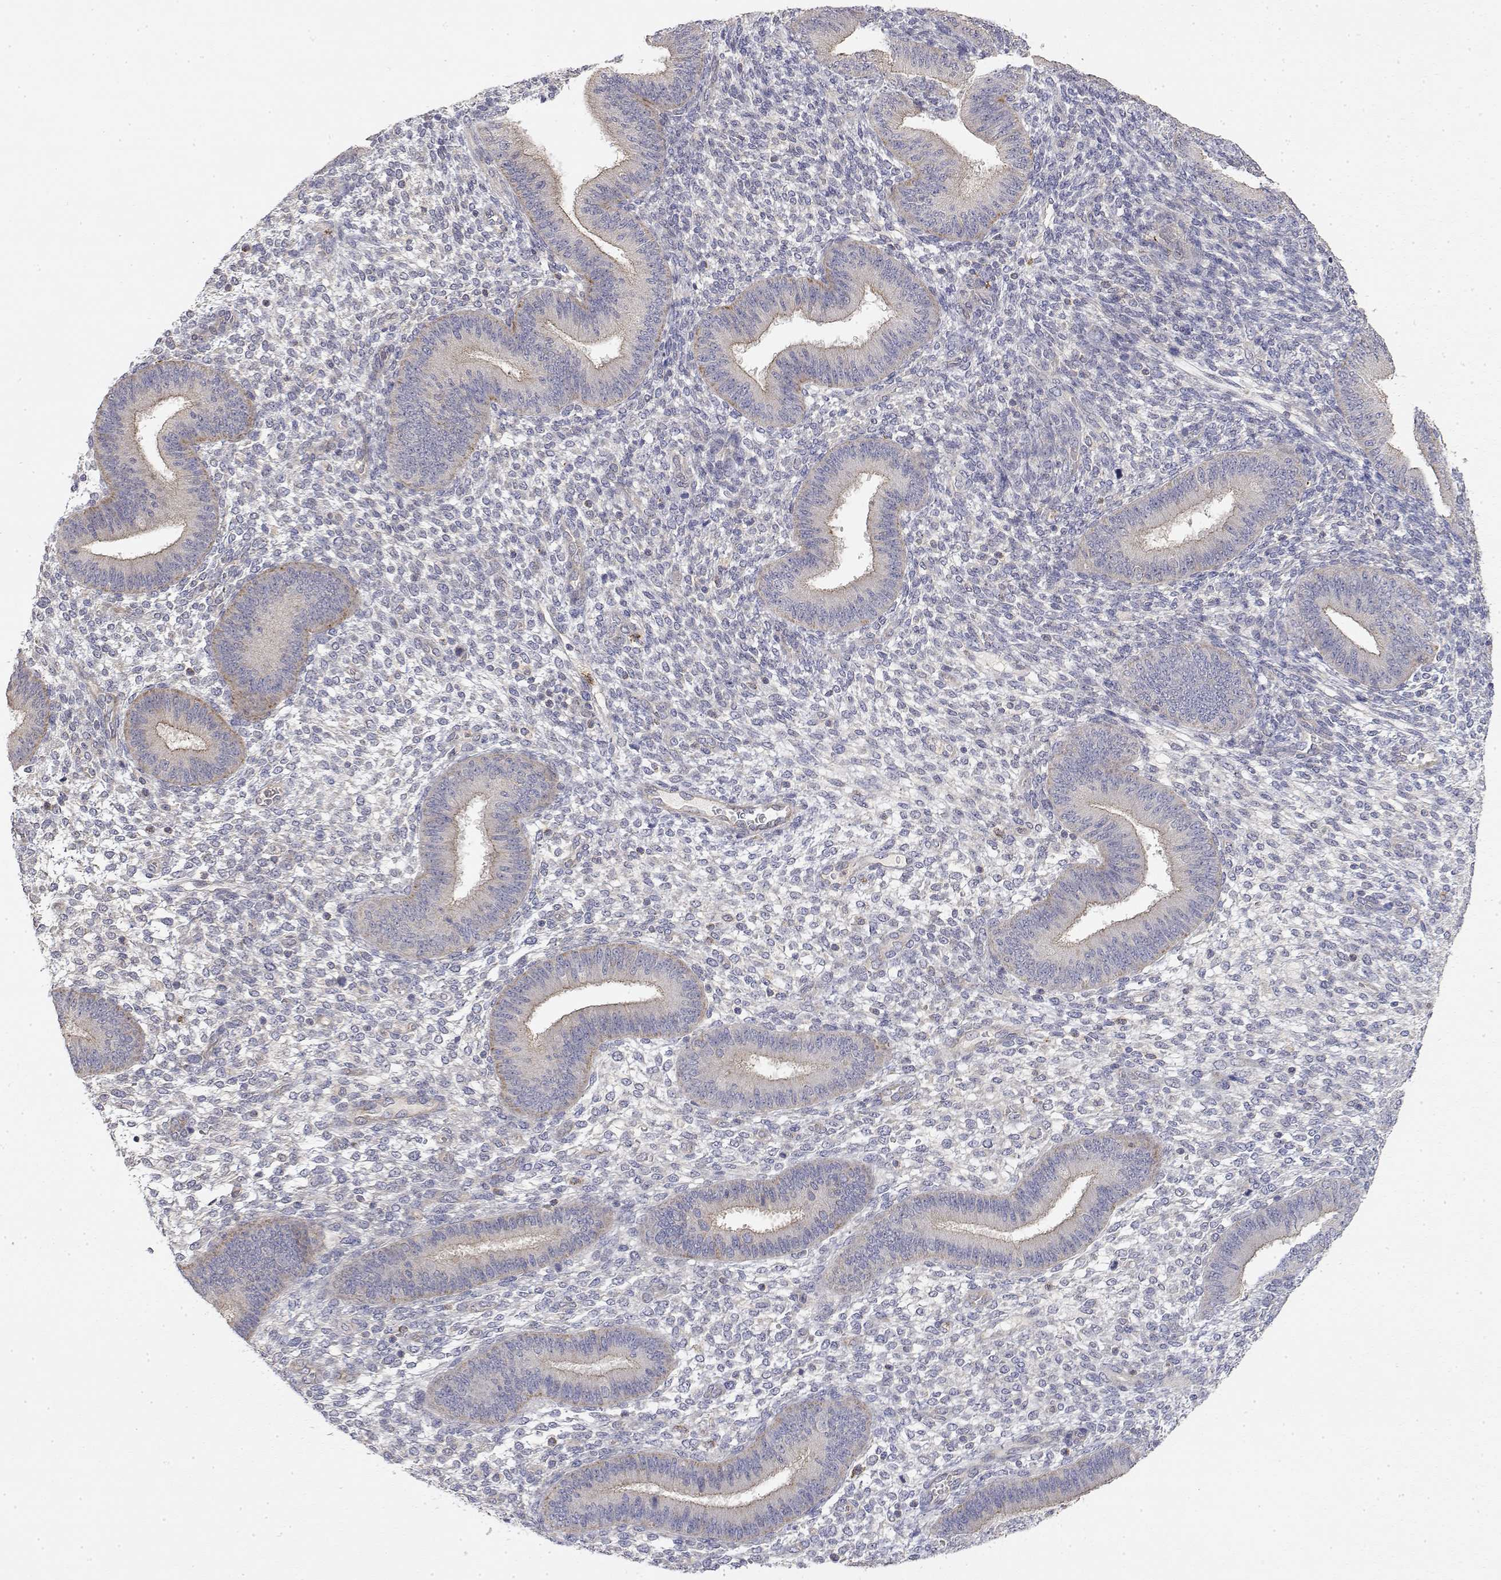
{"staining": {"intensity": "negative", "quantity": "none", "location": "none"}, "tissue": "endometrium", "cell_type": "Cells in endometrial stroma", "image_type": "normal", "snomed": [{"axis": "morphology", "description": "Normal tissue, NOS"}, {"axis": "topography", "description": "Endometrium"}], "caption": "Immunohistochemistry micrograph of normal endometrium stained for a protein (brown), which displays no expression in cells in endometrial stroma.", "gene": "LONRF3", "patient": {"sex": "female", "age": 39}}